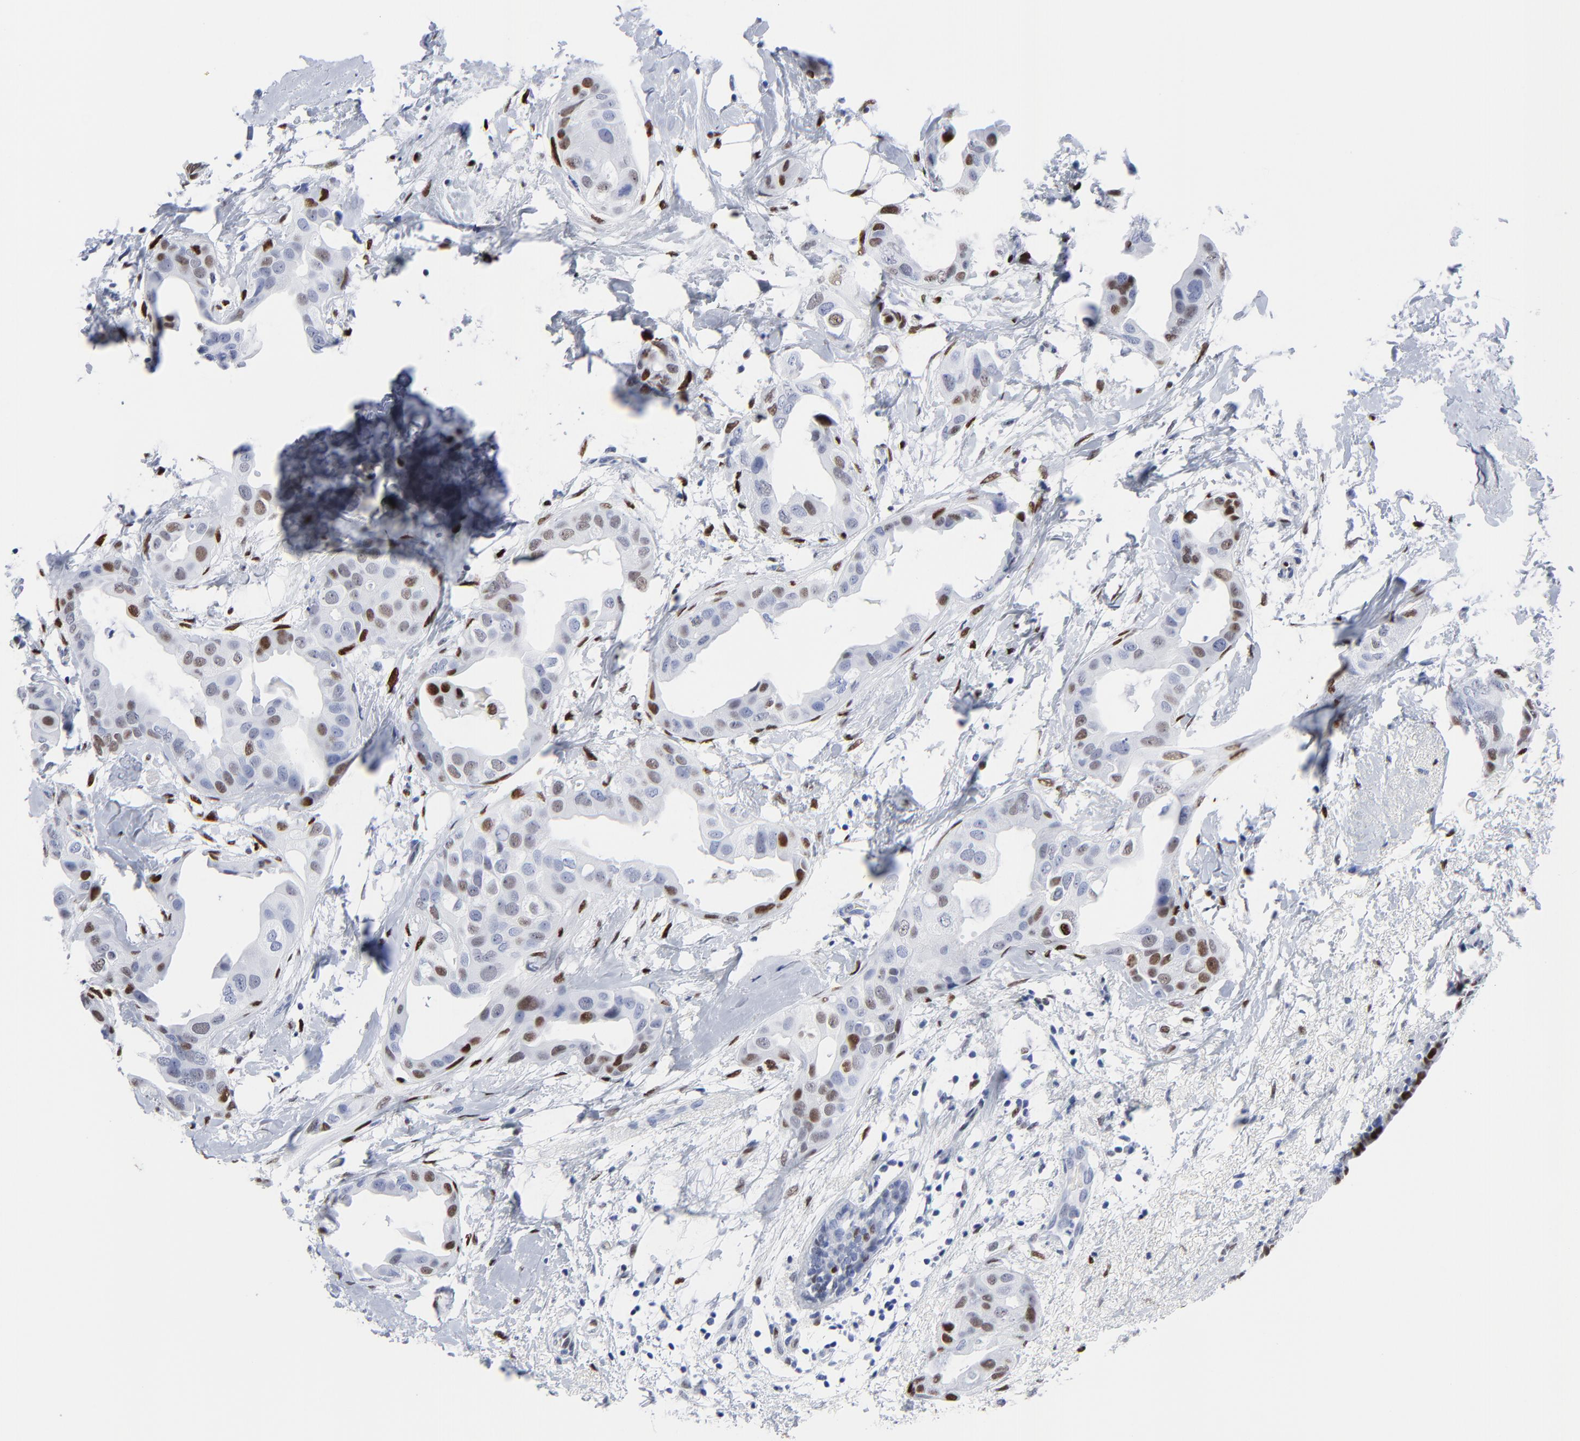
{"staining": {"intensity": "moderate", "quantity": "25%-75%", "location": "nuclear"}, "tissue": "breast cancer", "cell_type": "Tumor cells", "image_type": "cancer", "snomed": [{"axis": "morphology", "description": "Duct carcinoma"}, {"axis": "topography", "description": "Breast"}], "caption": "The photomicrograph exhibits a brown stain indicating the presence of a protein in the nuclear of tumor cells in breast cancer (invasive ductal carcinoma).", "gene": "JUN", "patient": {"sex": "female", "age": 40}}